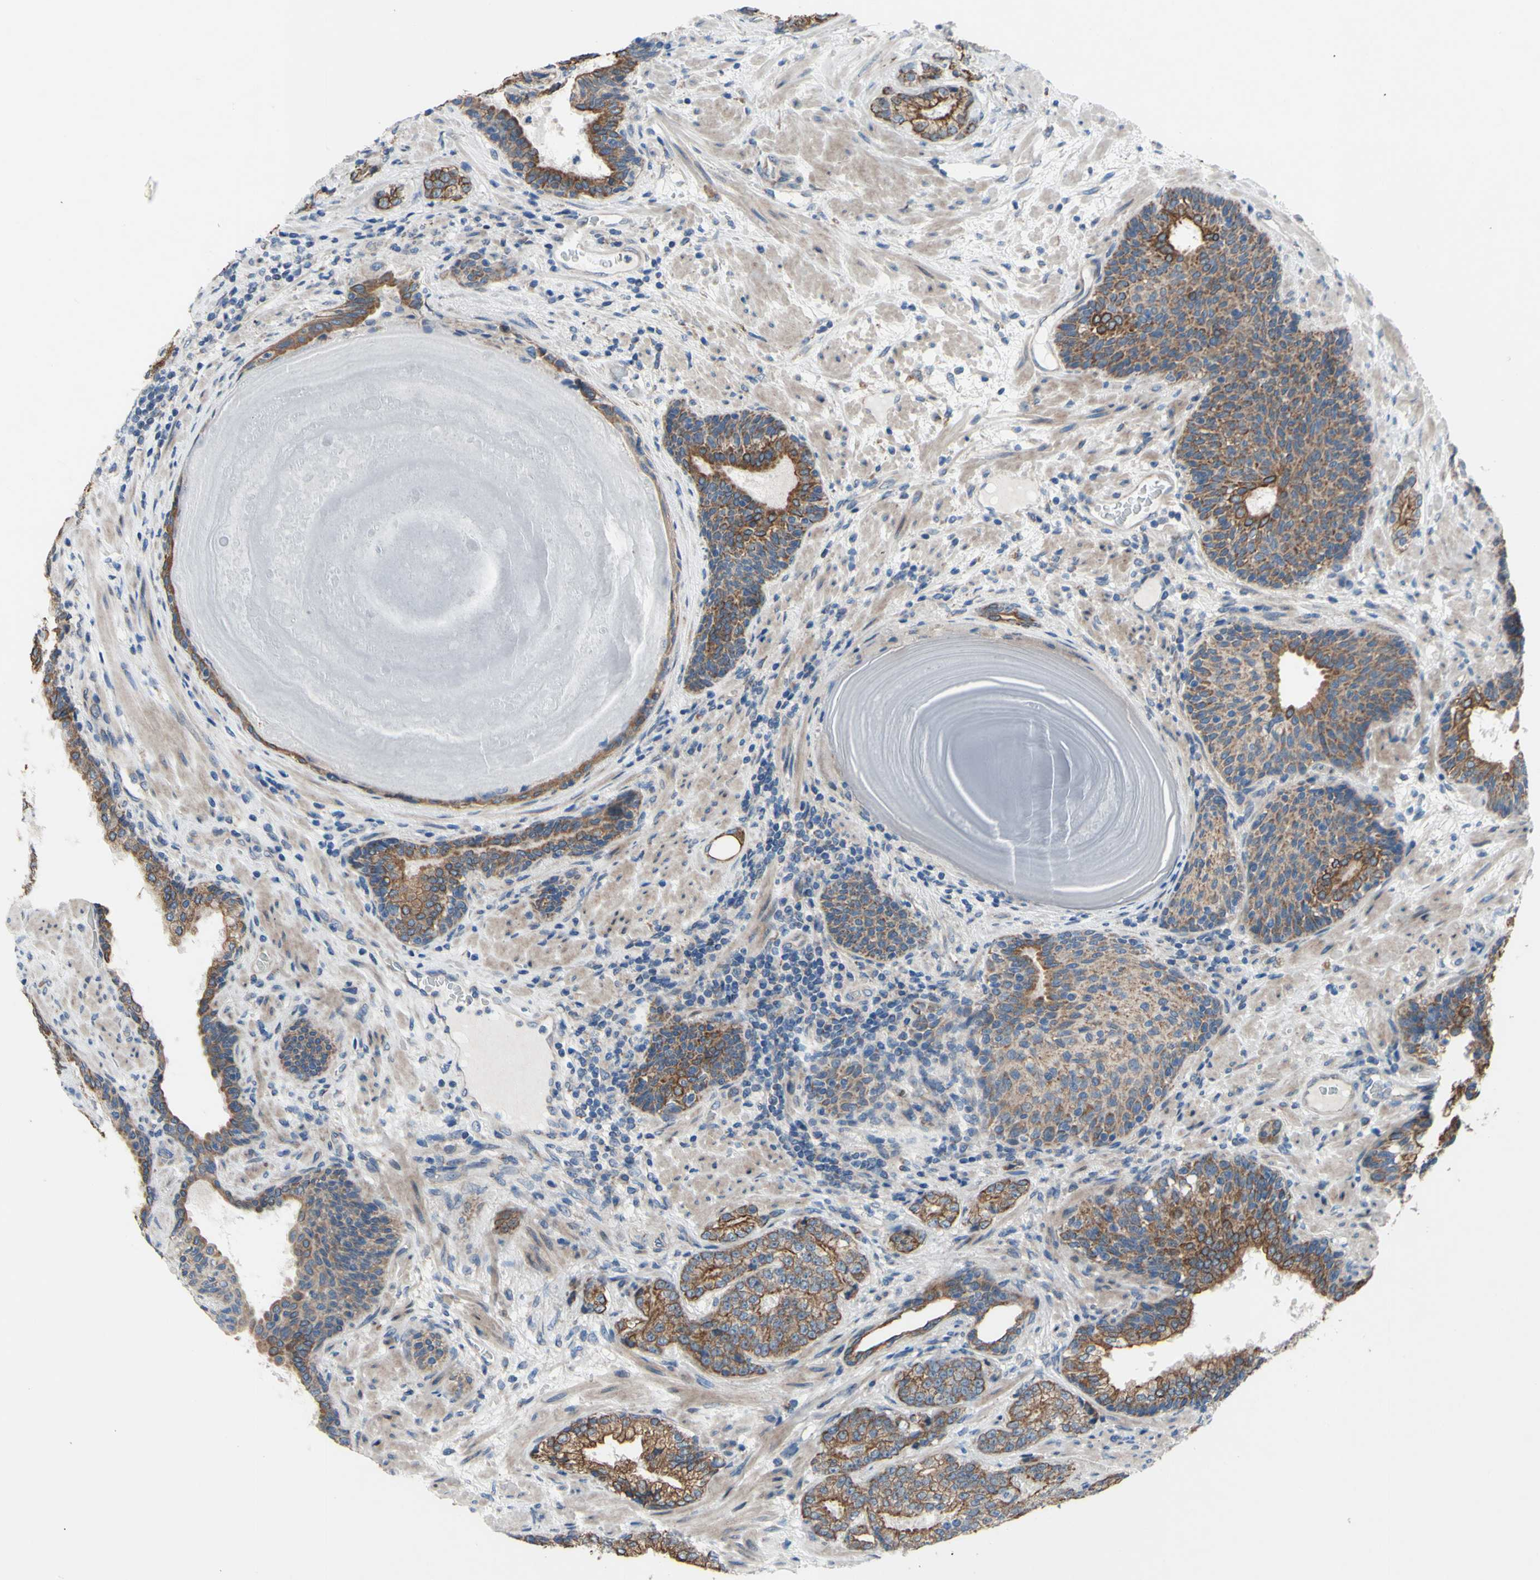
{"staining": {"intensity": "moderate", "quantity": ">75%", "location": "cytoplasmic/membranous"}, "tissue": "prostate cancer", "cell_type": "Tumor cells", "image_type": "cancer", "snomed": [{"axis": "morphology", "description": "Adenocarcinoma, High grade"}, {"axis": "topography", "description": "Prostate"}], "caption": "DAB (3,3'-diaminobenzidine) immunohistochemical staining of prostate cancer reveals moderate cytoplasmic/membranous protein expression in about >75% of tumor cells. (Stains: DAB (3,3'-diaminobenzidine) in brown, nuclei in blue, Microscopy: brightfield microscopy at high magnification).", "gene": "GRAMD2B", "patient": {"sex": "male", "age": 61}}